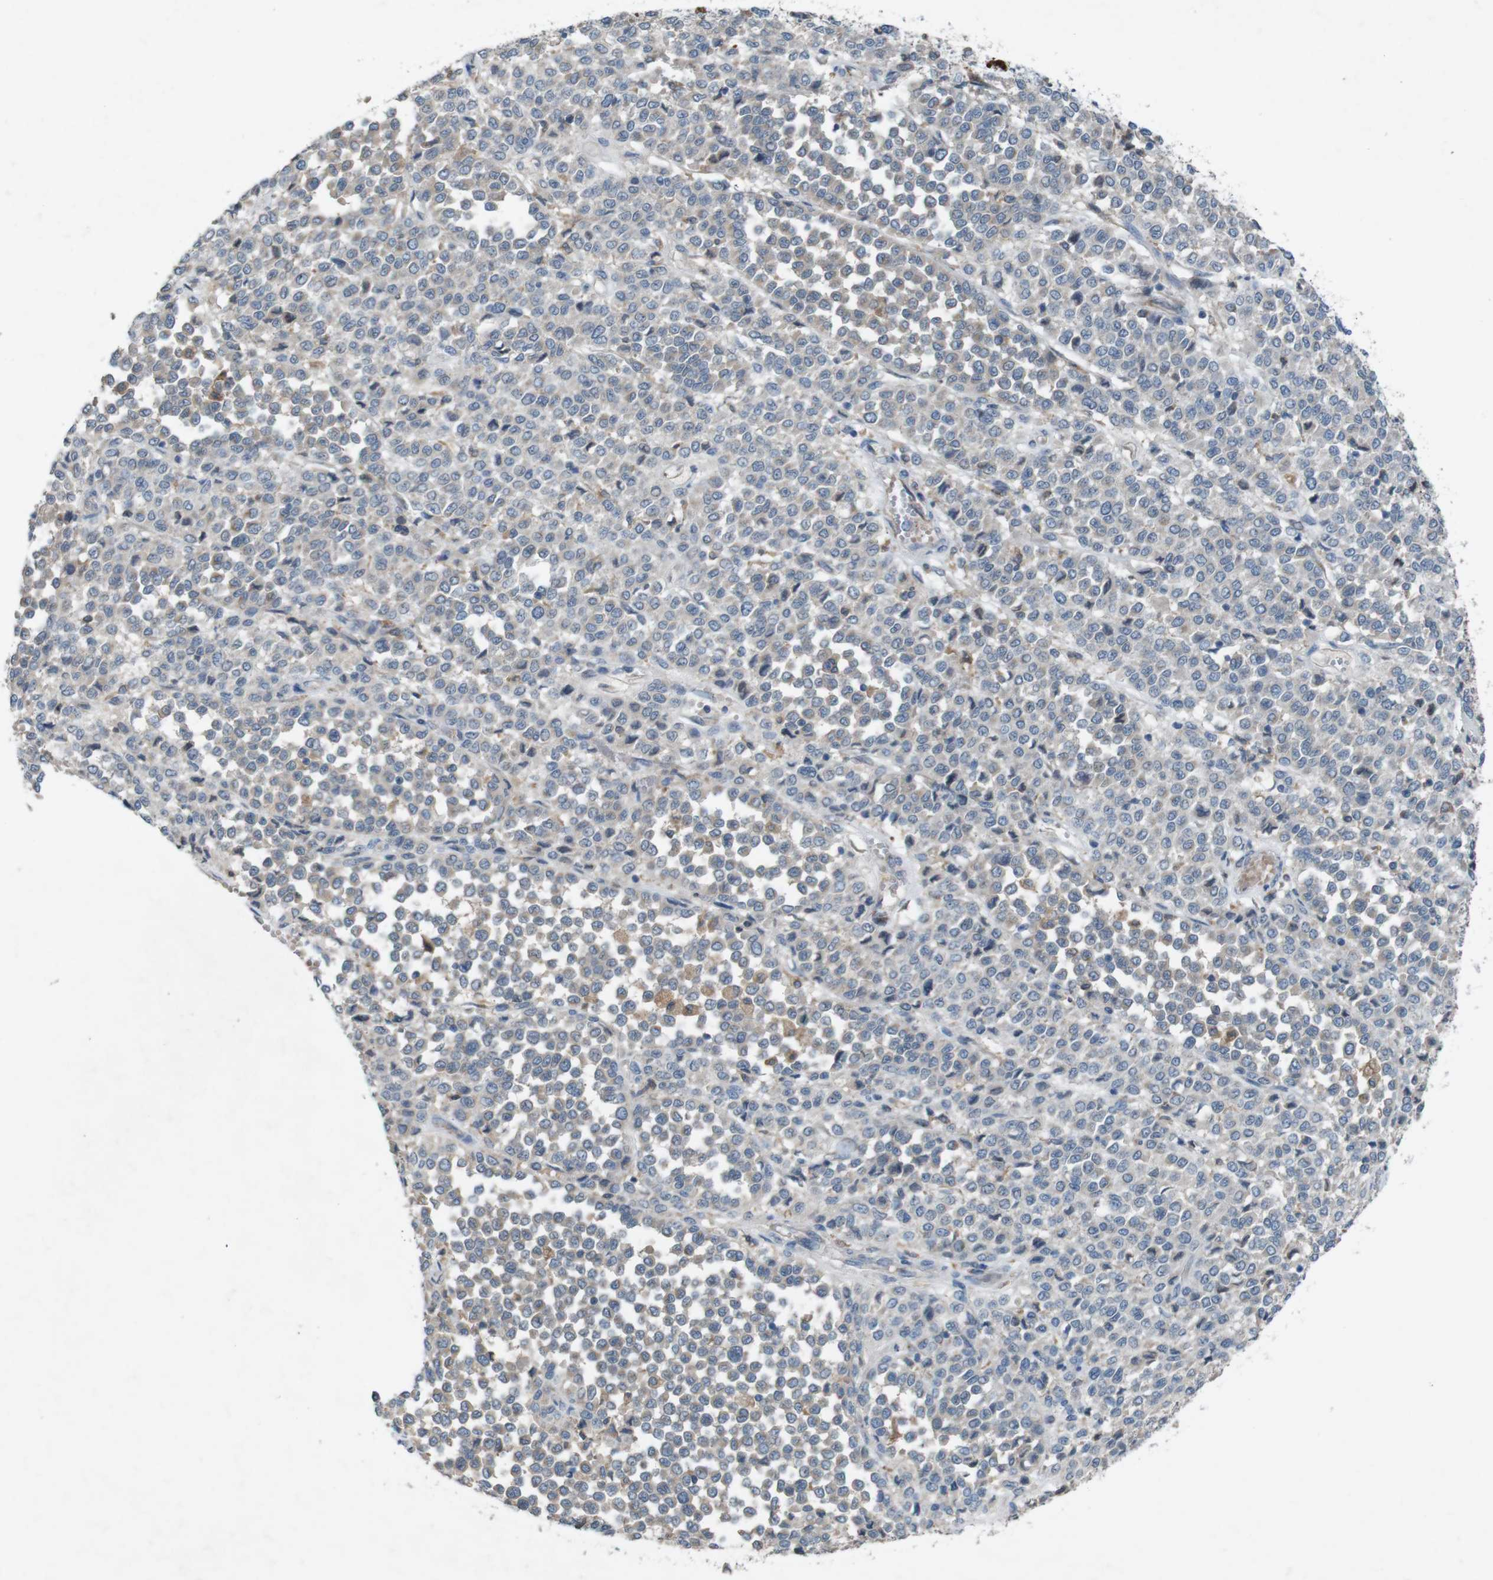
{"staining": {"intensity": "weak", "quantity": "<25%", "location": "cytoplasmic/membranous"}, "tissue": "melanoma", "cell_type": "Tumor cells", "image_type": "cancer", "snomed": [{"axis": "morphology", "description": "Malignant melanoma, Metastatic site"}, {"axis": "topography", "description": "Pancreas"}], "caption": "A photomicrograph of human malignant melanoma (metastatic site) is negative for staining in tumor cells.", "gene": "MOGAT3", "patient": {"sex": "female", "age": 30}}